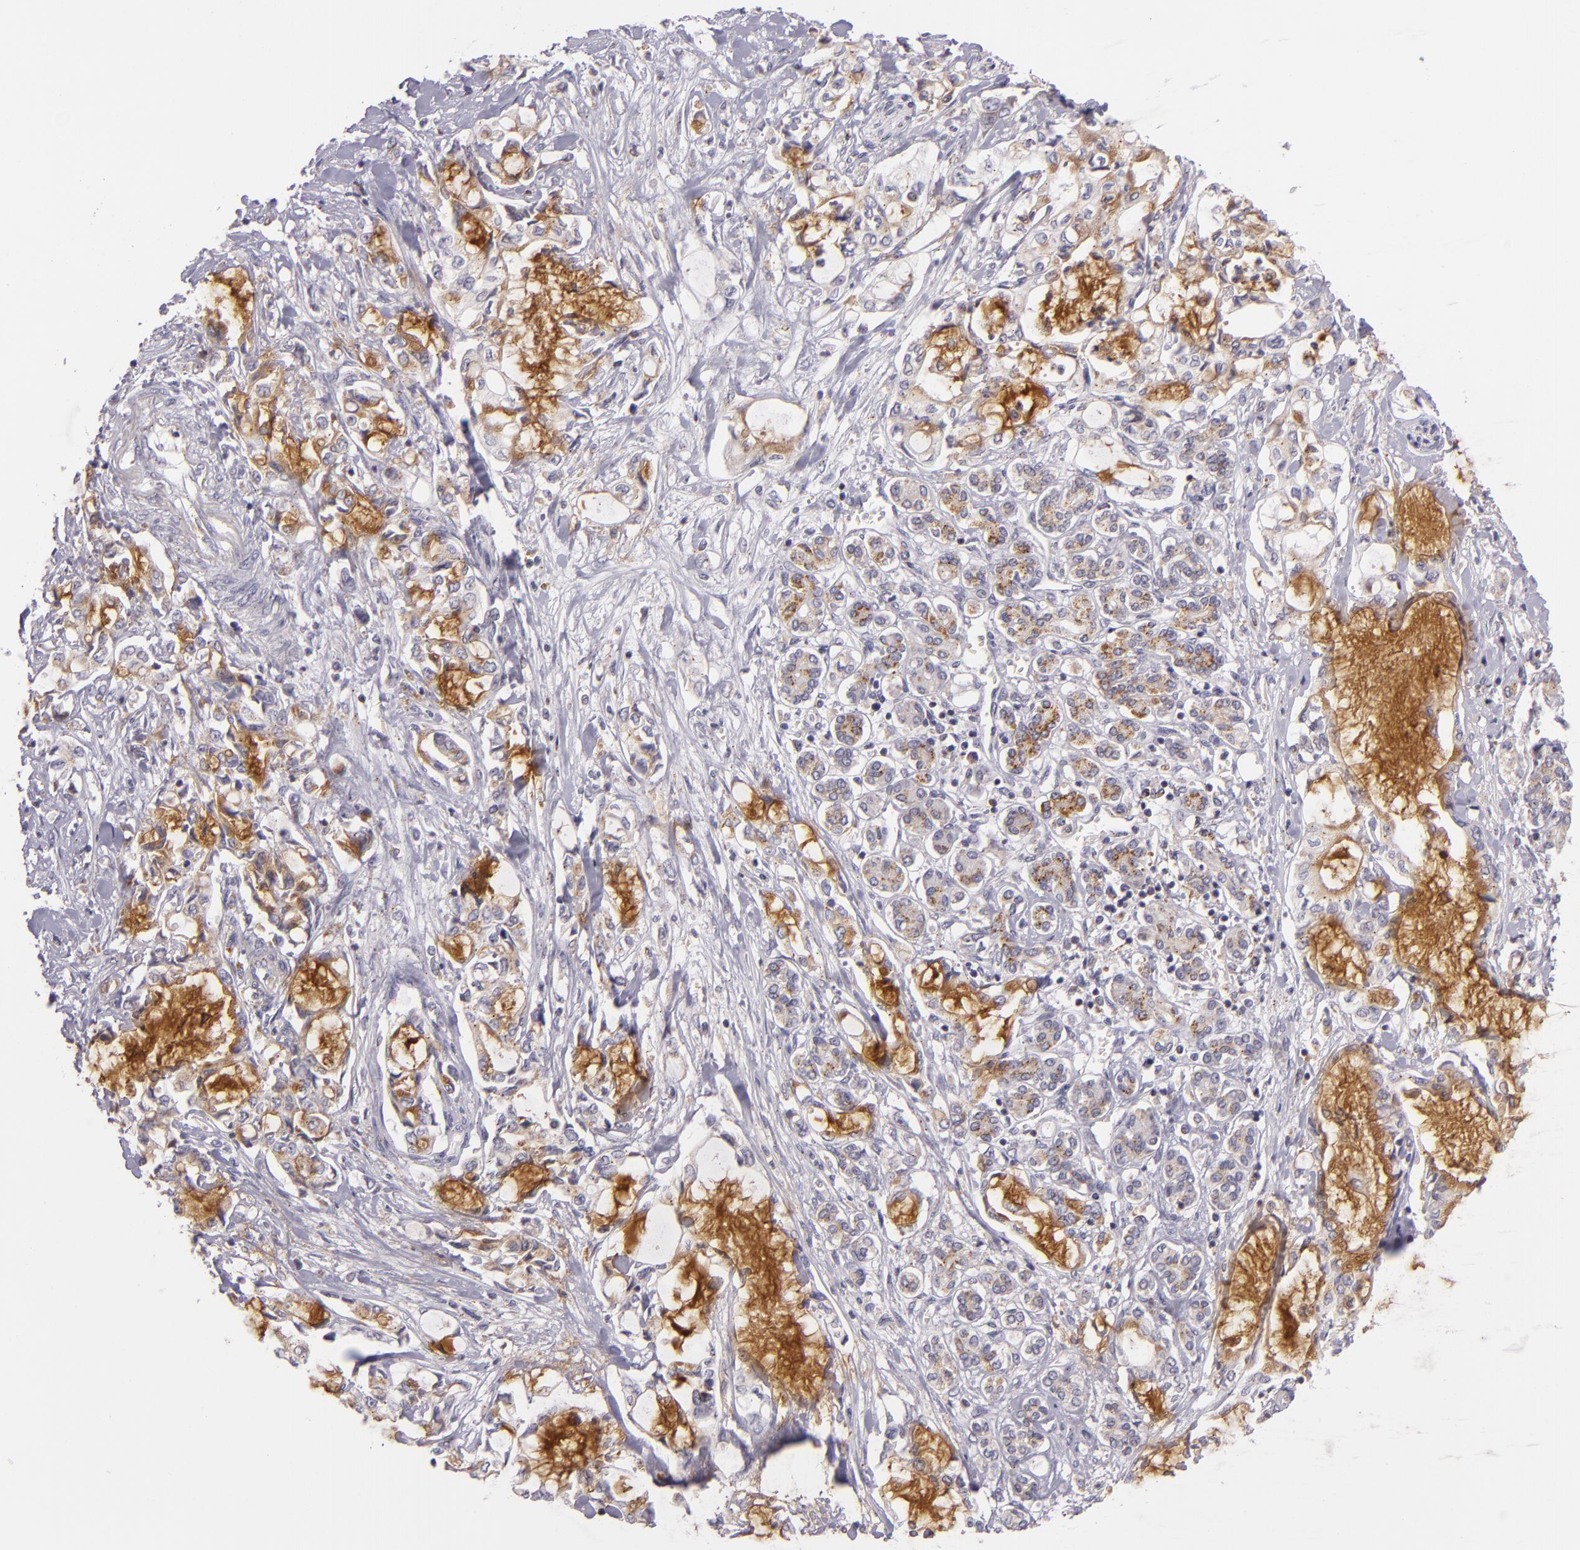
{"staining": {"intensity": "moderate", "quantity": "<25%", "location": "cytoplasmic/membranous"}, "tissue": "pancreatic cancer", "cell_type": "Tumor cells", "image_type": "cancer", "snomed": [{"axis": "morphology", "description": "Adenocarcinoma, NOS"}, {"axis": "topography", "description": "Pancreas"}], "caption": "Tumor cells display low levels of moderate cytoplasmic/membranous staining in about <25% of cells in human pancreatic cancer.", "gene": "CILK1", "patient": {"sex": "female", "age": 70}}